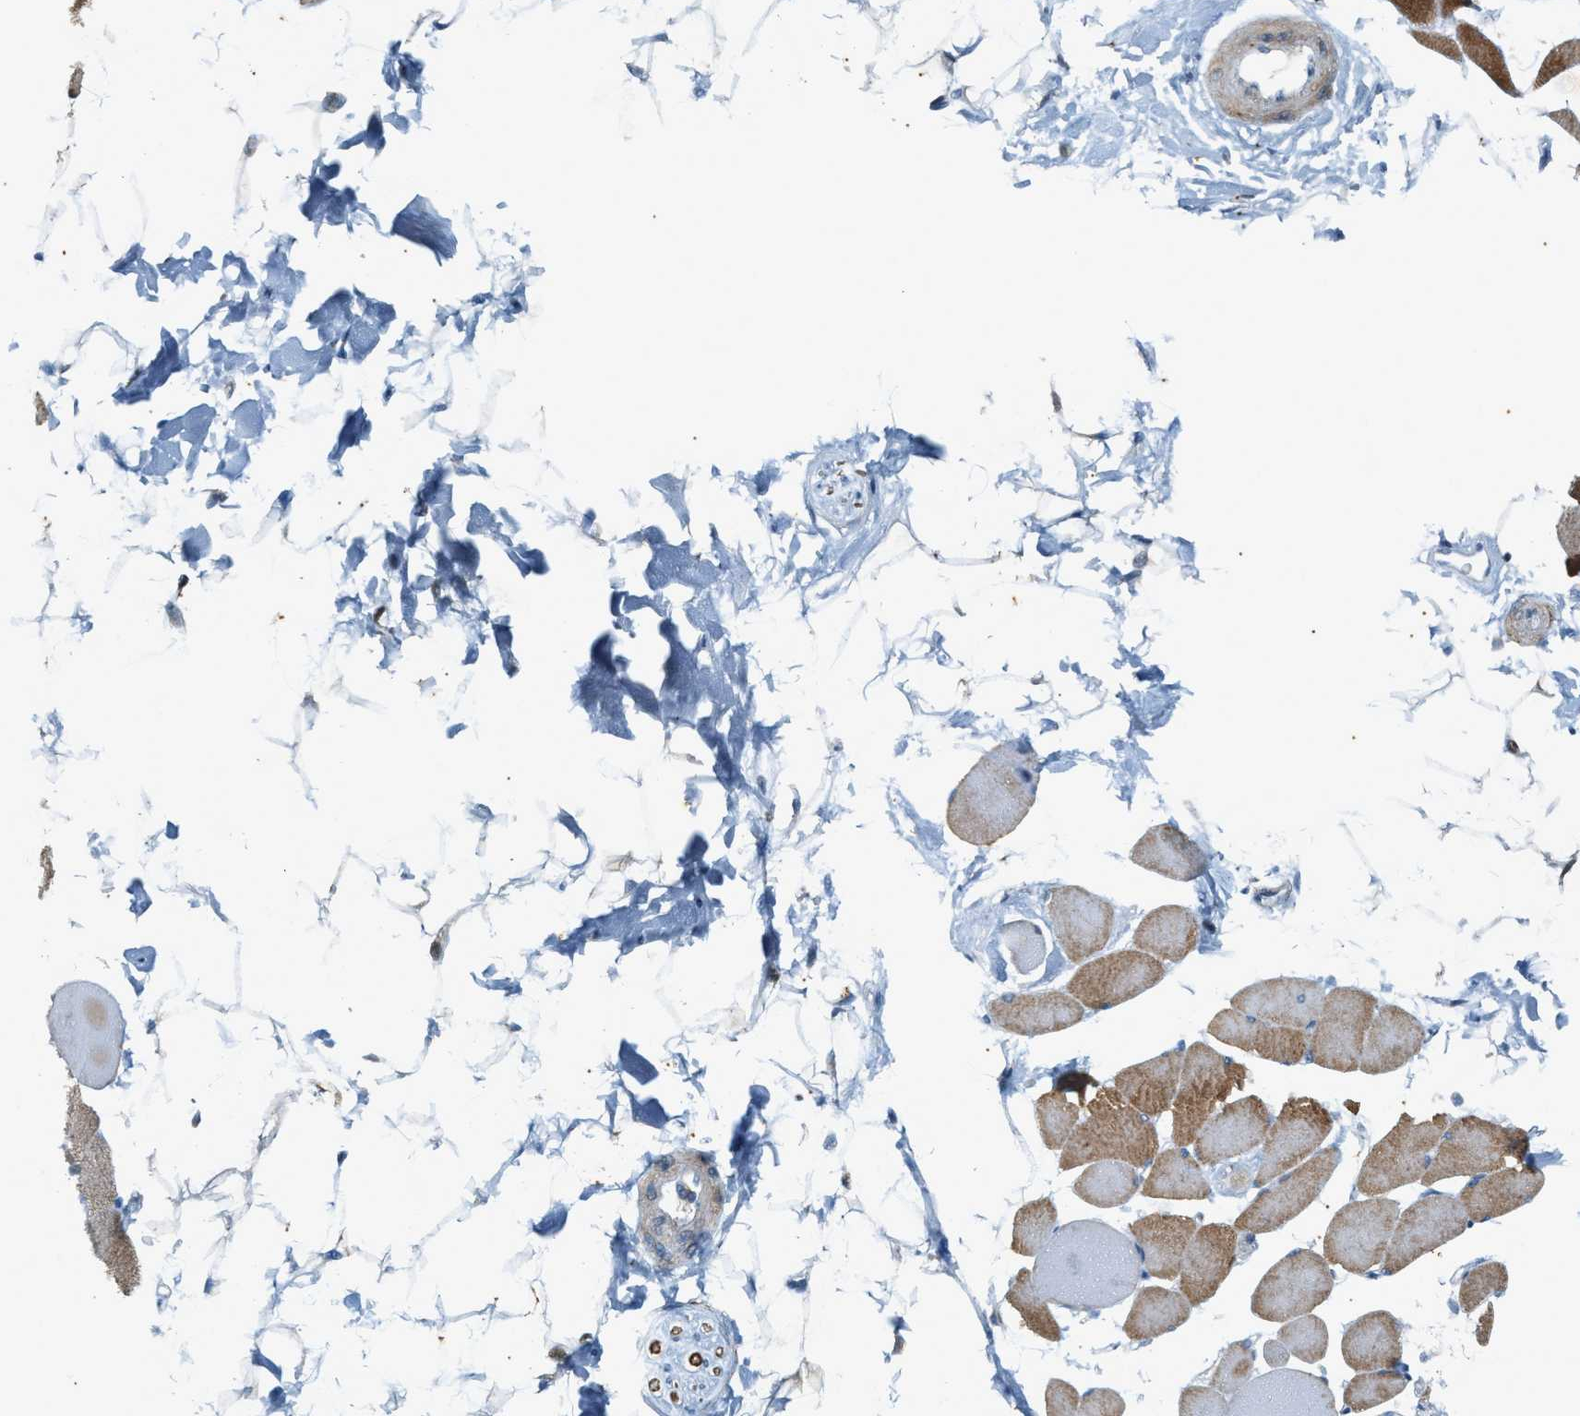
{"staining": {"intensity": "moderate", "quantity": ">75%", "location": "cytoplasmic/membranous"}, "tissue": "skeletal muscle", "cell_type": "Myocytes", "image_type": "normal", "snomed": [{"axis": "morphology", "description": "Normal tissue, NOS"}, {"axis": "topography", "description": "Skeletal muscle"}, {"axis": "topography", "description": "Peripheral nerve tissue"}], "caption": "Normal skeletal muscle reveals moderate cytoplasmic/membranous positivity in about >75% of myocytes, visualized by immunohistochemistry.", "gene": "CHPF2", "patient": {"sex": "female", "age": 84}}